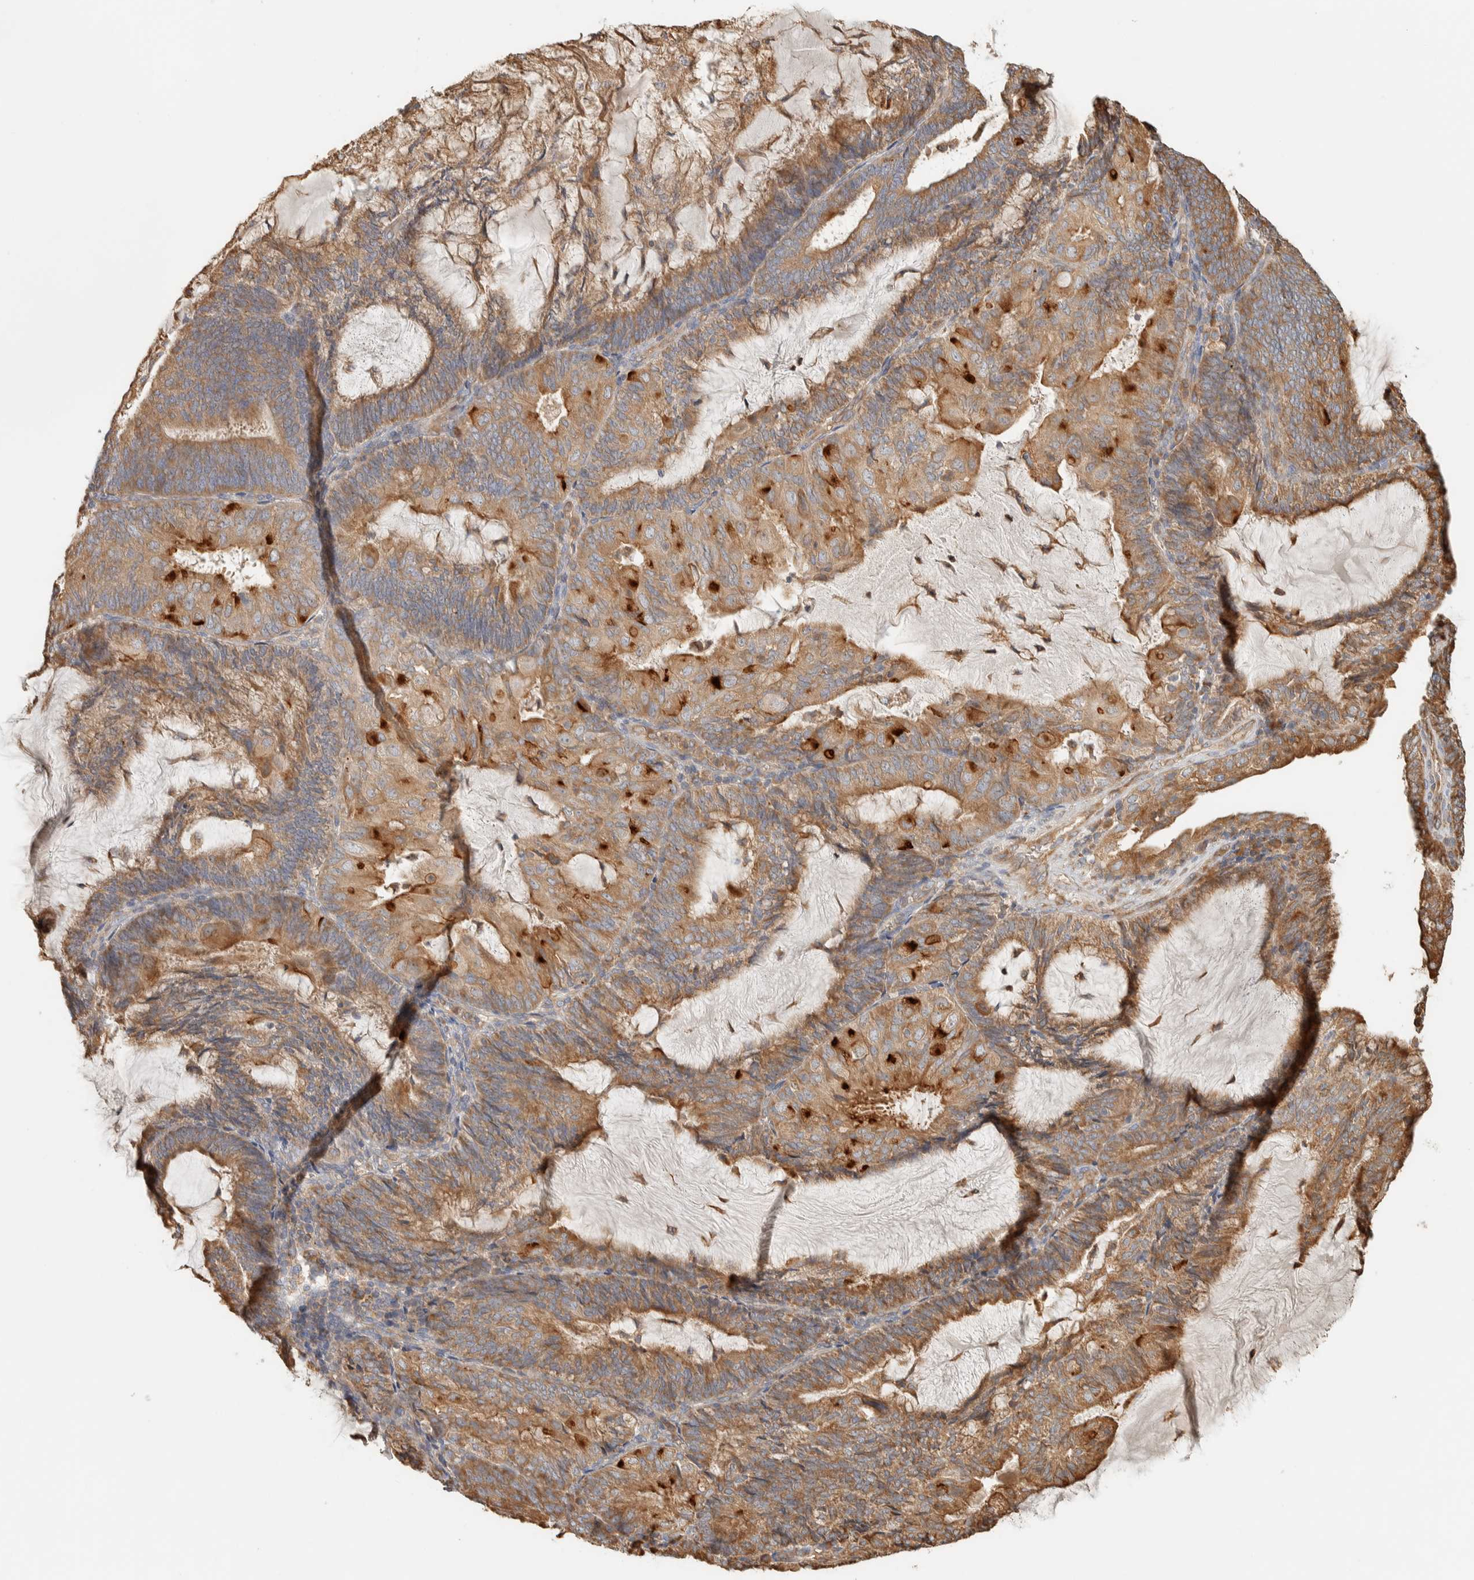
{"staining": {"intensity": "moderate", "quantity": ">75%", "location": "cytoplasmic/membranous"}, "tissue": "endometrial cancer", "cell_type": "Tumor cells", "image_type": "cancer", "snomed": [{"axis": "morphology", "description": "Adenocarcinoma, NOS"}, {"axis": "topography", "description": "Endometrium"}], "caption": "Immunohistochemistry histopathology image of neoplastic tissue: human endometrial cancer stained using immunohistochemistry exhibits medium levels of moderate protein expression localized specifically in the cytoplasmic/membranous of tumor cells, appearing as a cytoplasmic/membranous brown color.", "gene": "RAB11FIP1", "patient": {"sex": "female", "age": 81}}